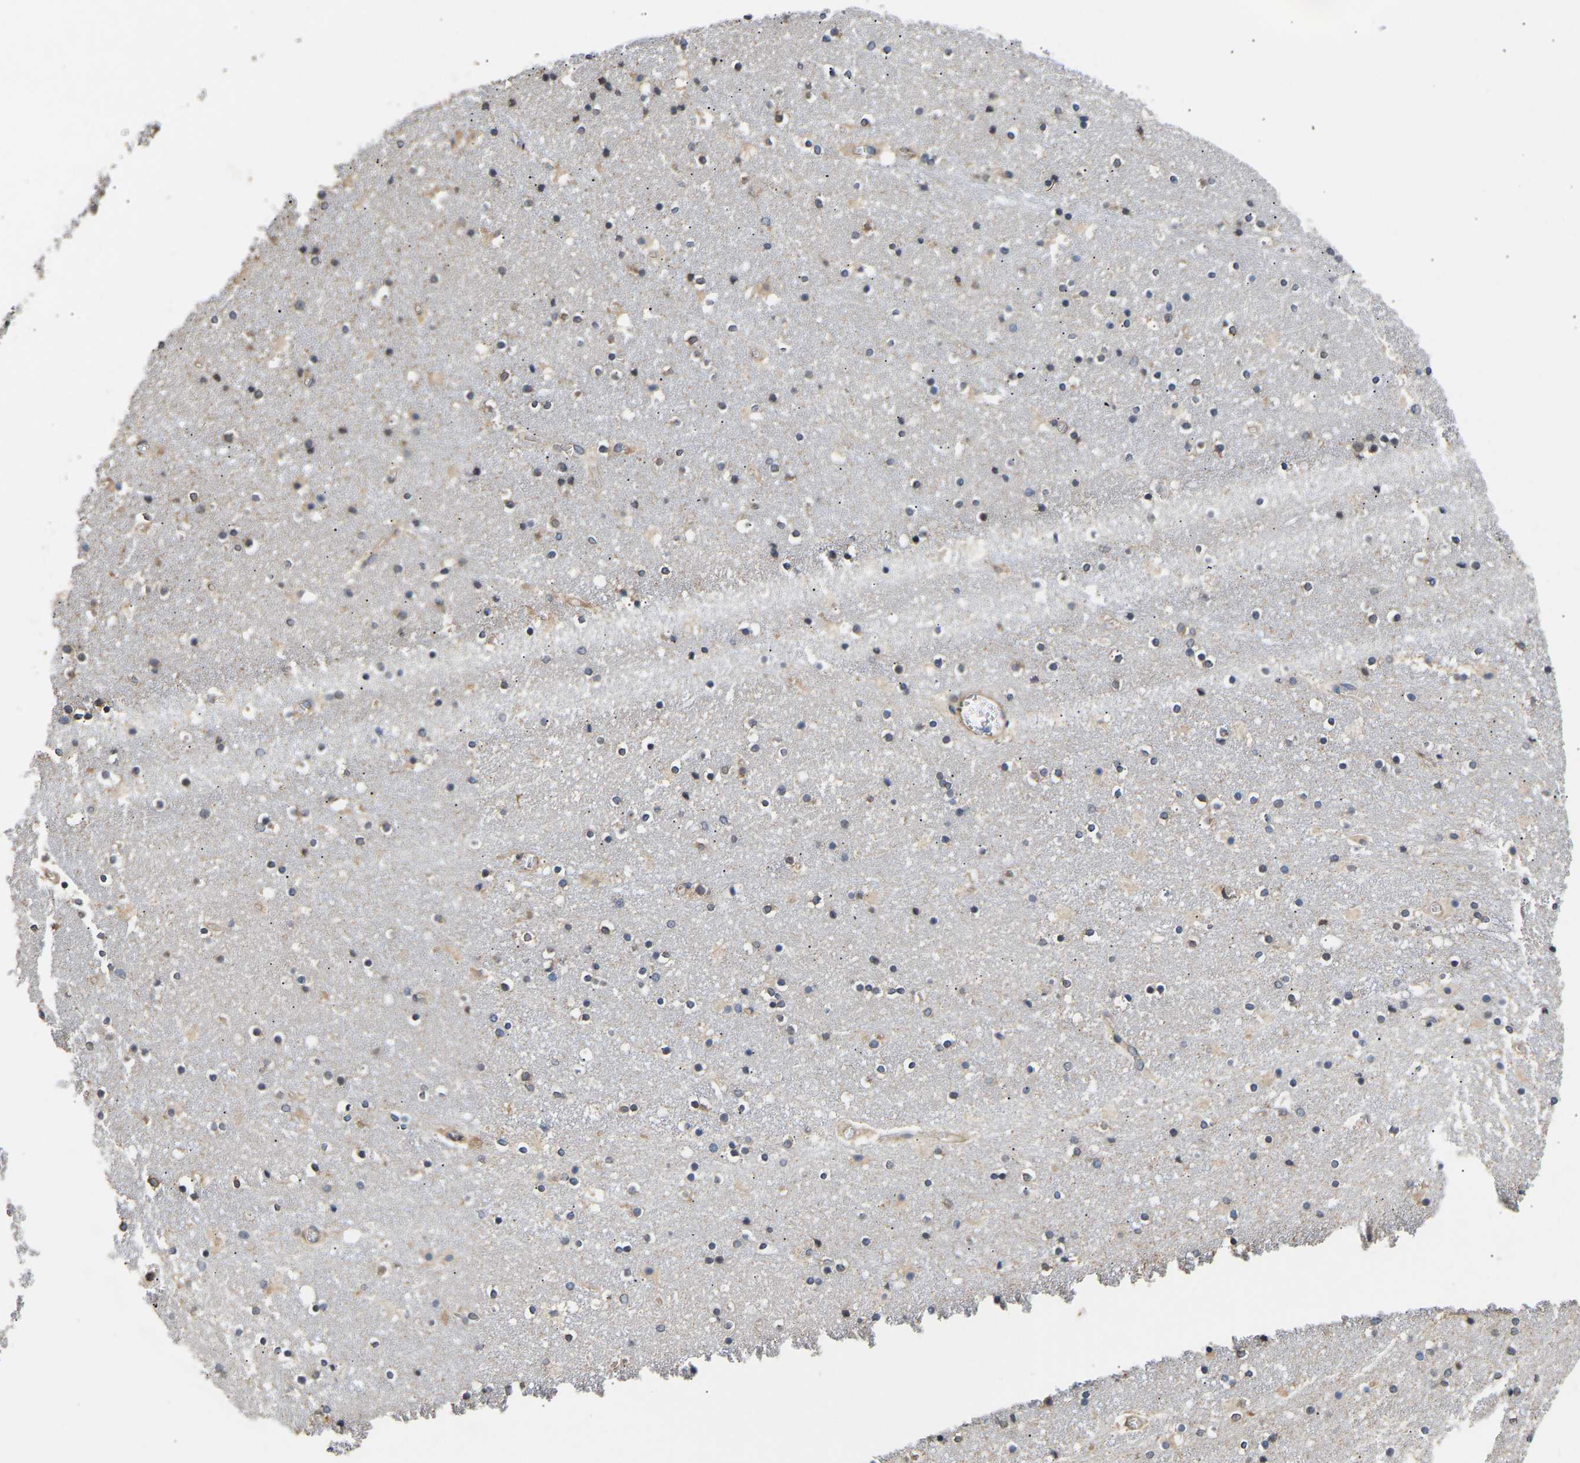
{"staining": {"intensity": "weak", "quantity": "<25%", "location": "cytoplasmic/membranous"}, "tissue": "caudate", "cell_type": "Glial cells", "image_type": "normal", "snomed": [{"axis": "morphology", "description": "Normal tissue, NOS"}, {"axis": "topography", "description": "Lateral ventricle wall"}], "caption": "The immunohistochemistry (IHC) image has no significant expression in glial cells of caudate. (DAB (3,3'-diaminobenzidine) immunohistochemistry (IHC) with hematoxylin counter stain).", "gene": "AIMP2", "patient": {"sex": "male", "age": 45}}